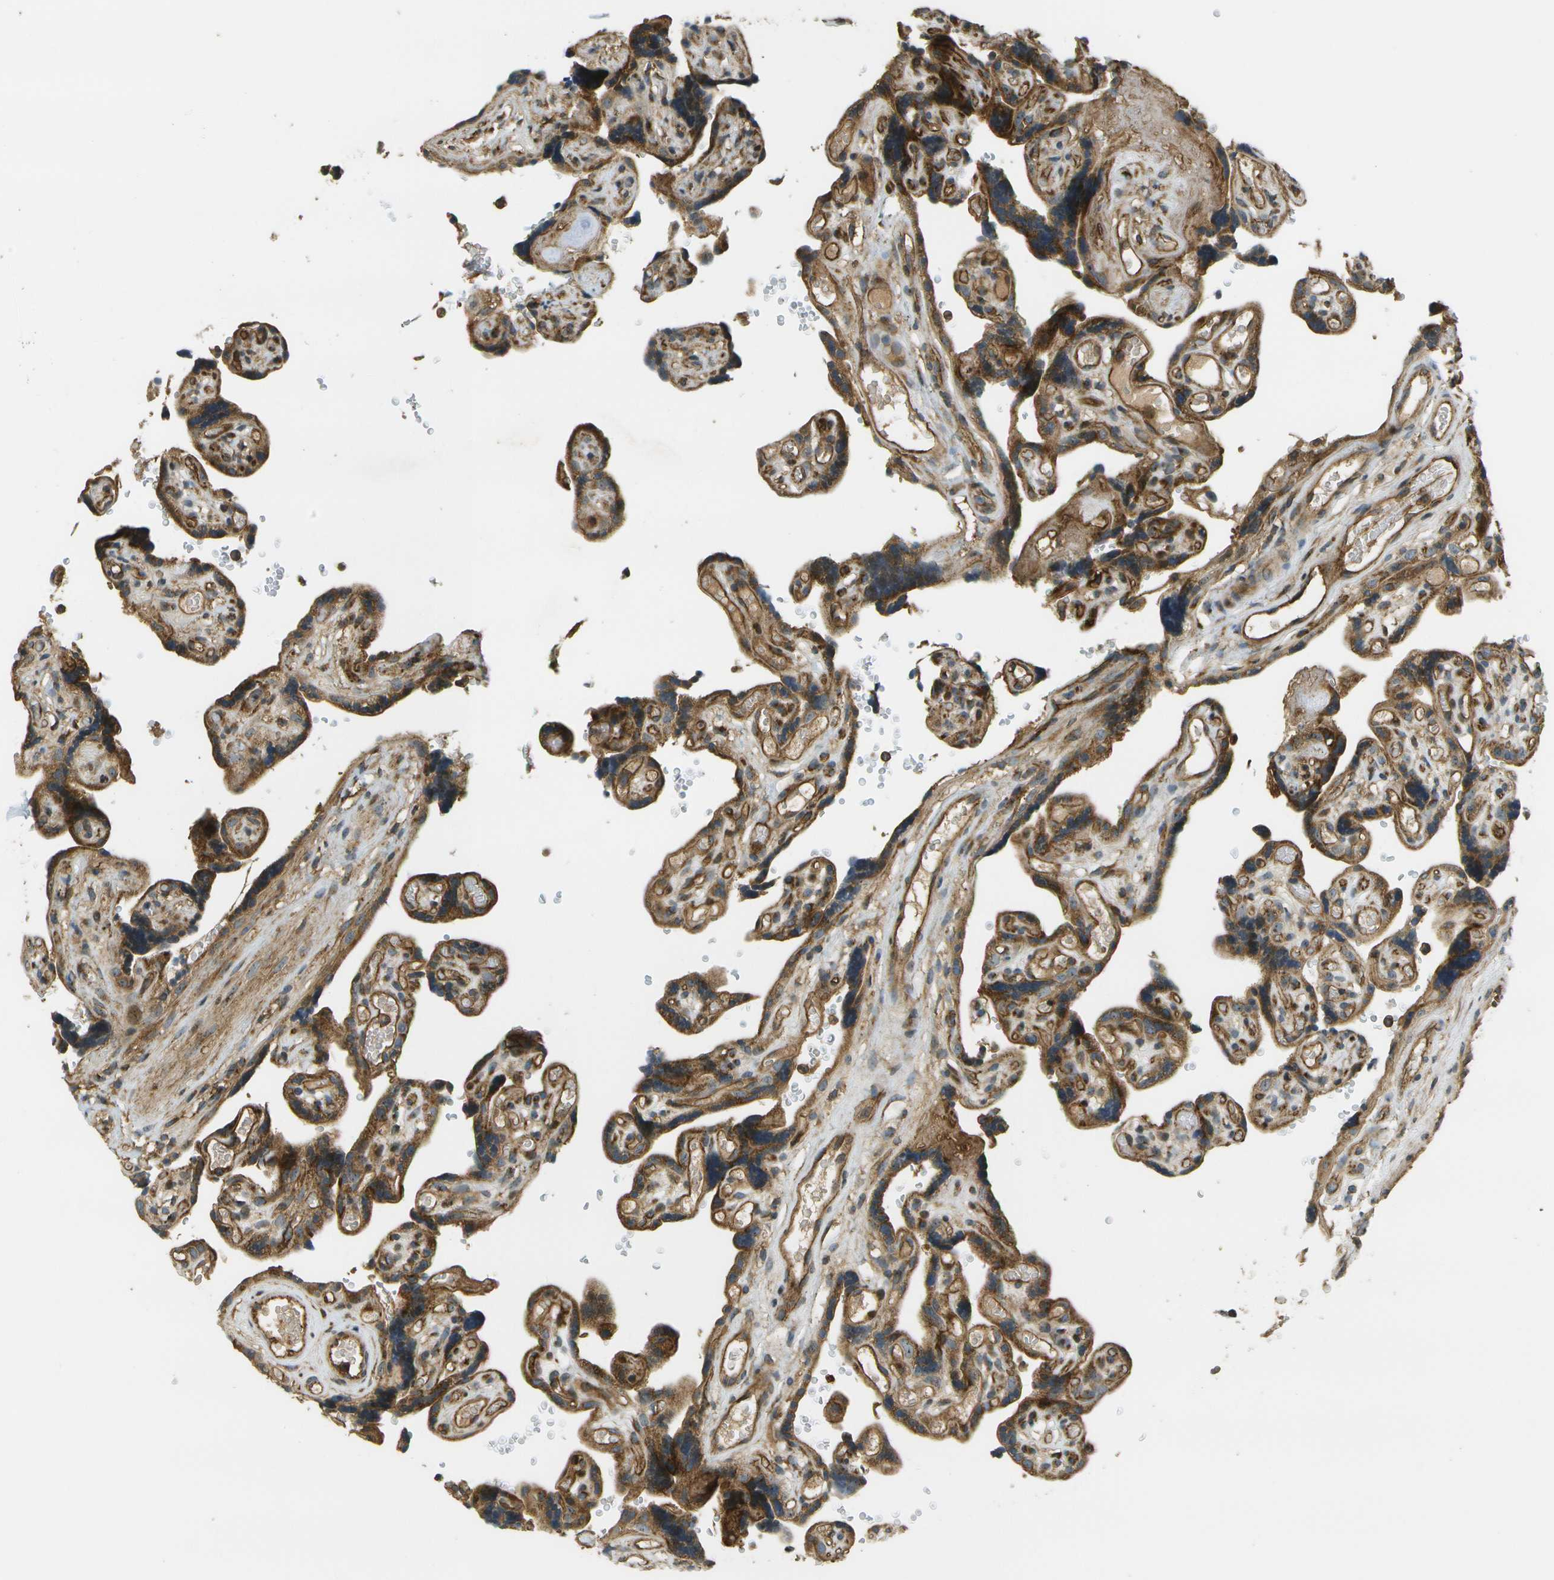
{"staining": {"intensity": "moderate", "quantity": ">75%", "location": "cytoplasmic/membranous"}, "tissue": "placenta", "cell_type": "Decidual cells", "image_type": "normal", "snomed": [{"axis": "morphology", "description": "Normal tissue, NOS"}, {"axis": "topography", "description": "Placenta"}], "caption": "Placenta stained for a protein displays moderate cytoplasmic/membranous positivity in decidual cells.", "gene": "LRP12", "patient": {"sex": "female", "age": 30}}